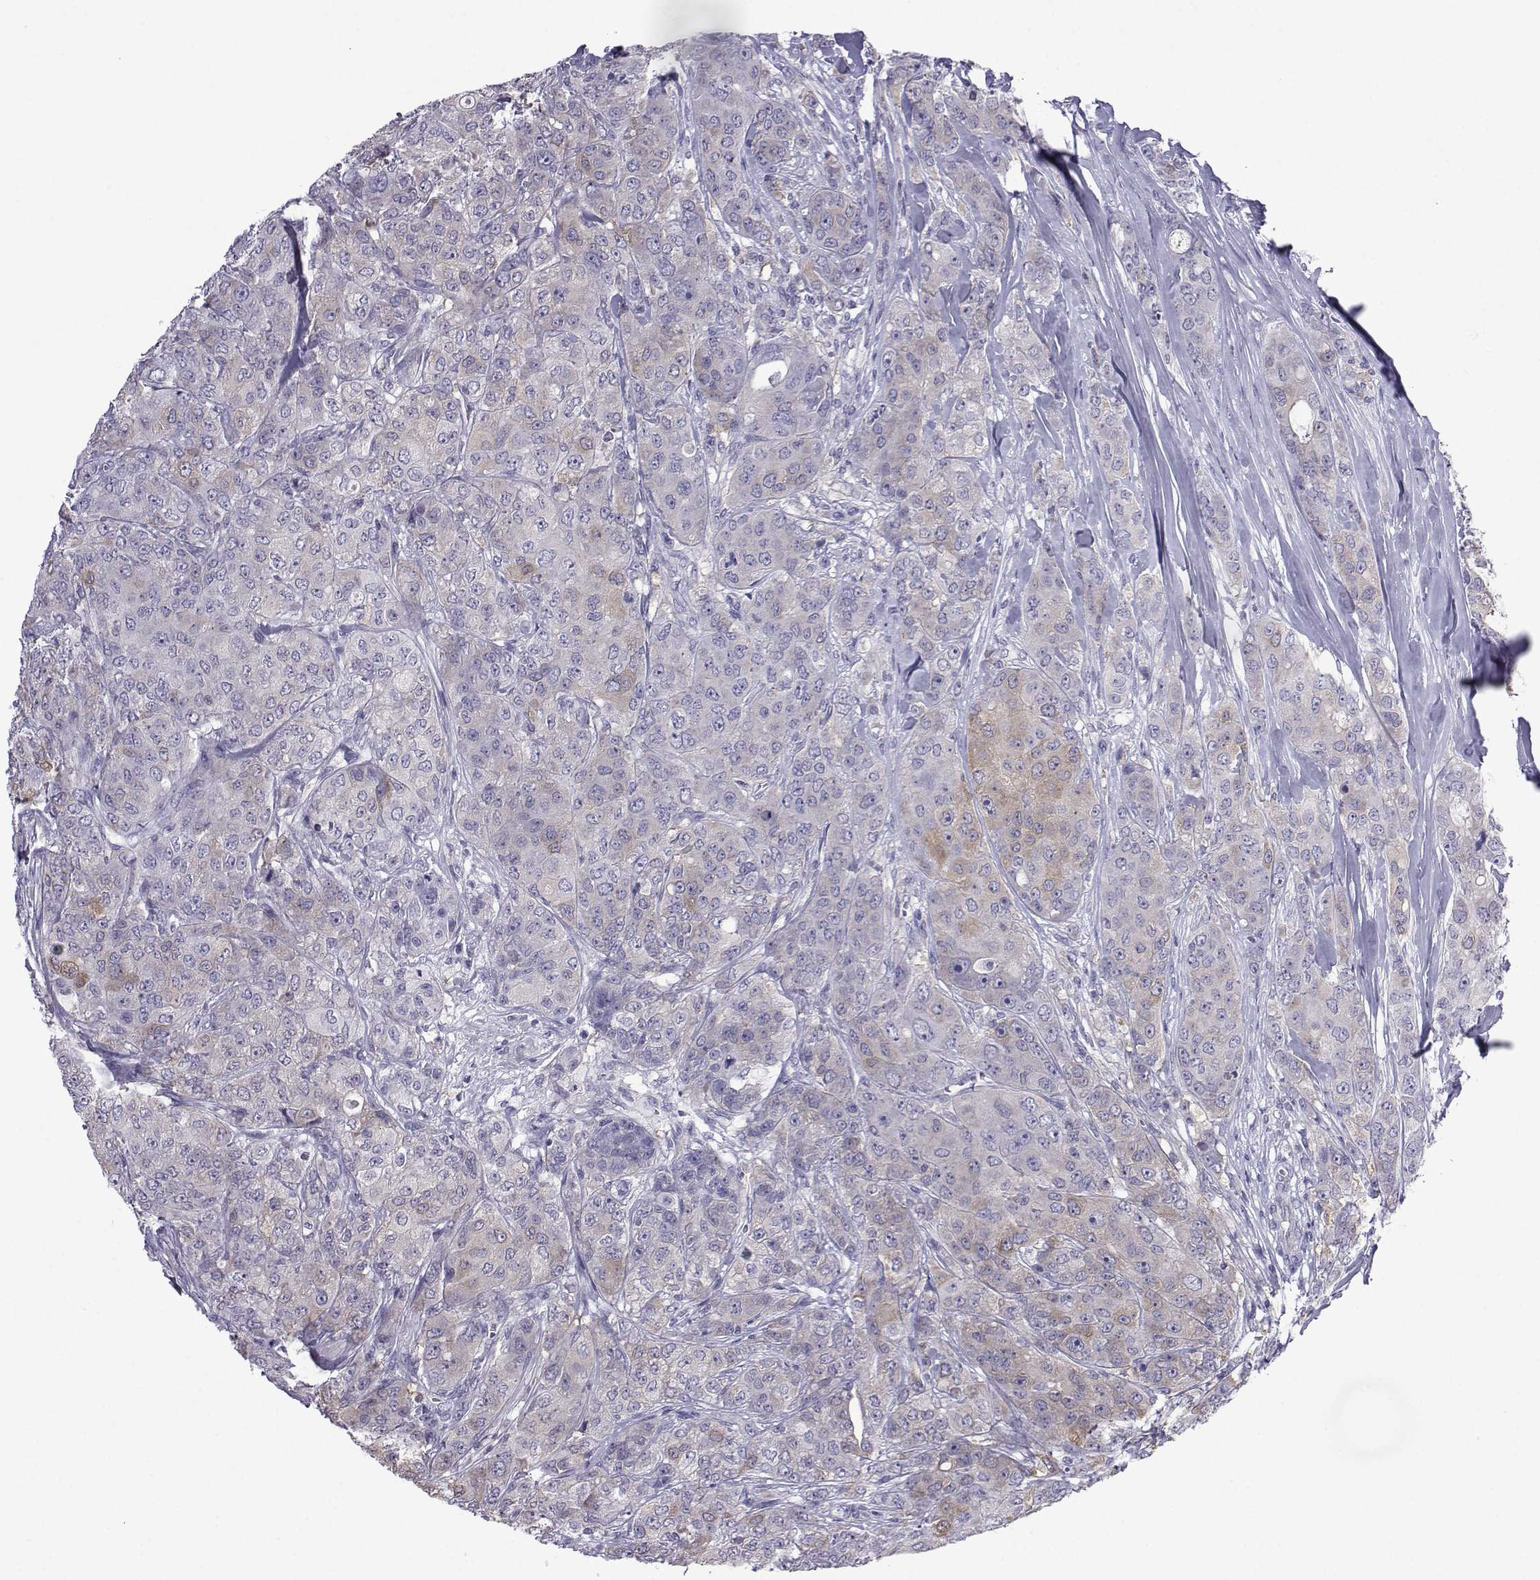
{"staining": {"intensity": "weak", "quantity": "25%-75%", "location": "cytoplasmic/membranous"}, "tissue": "breast cancer", "cell_type": "Tumor cells", "image_type": "cancer", "snomed": [{"axis": "morphology", "description": "Duct carcinoma"}, {"axis": "topography", "description": "Breast"}], "caption": "This histopathology image exhibits IHC staining of intraductal carcinoma (breast), with low weak cytoplasmic/membranous staining in approximately 25%-75% of tumor cells.", "gene": "COL22A1", "patient": {"sex": "female", "age": 43}}